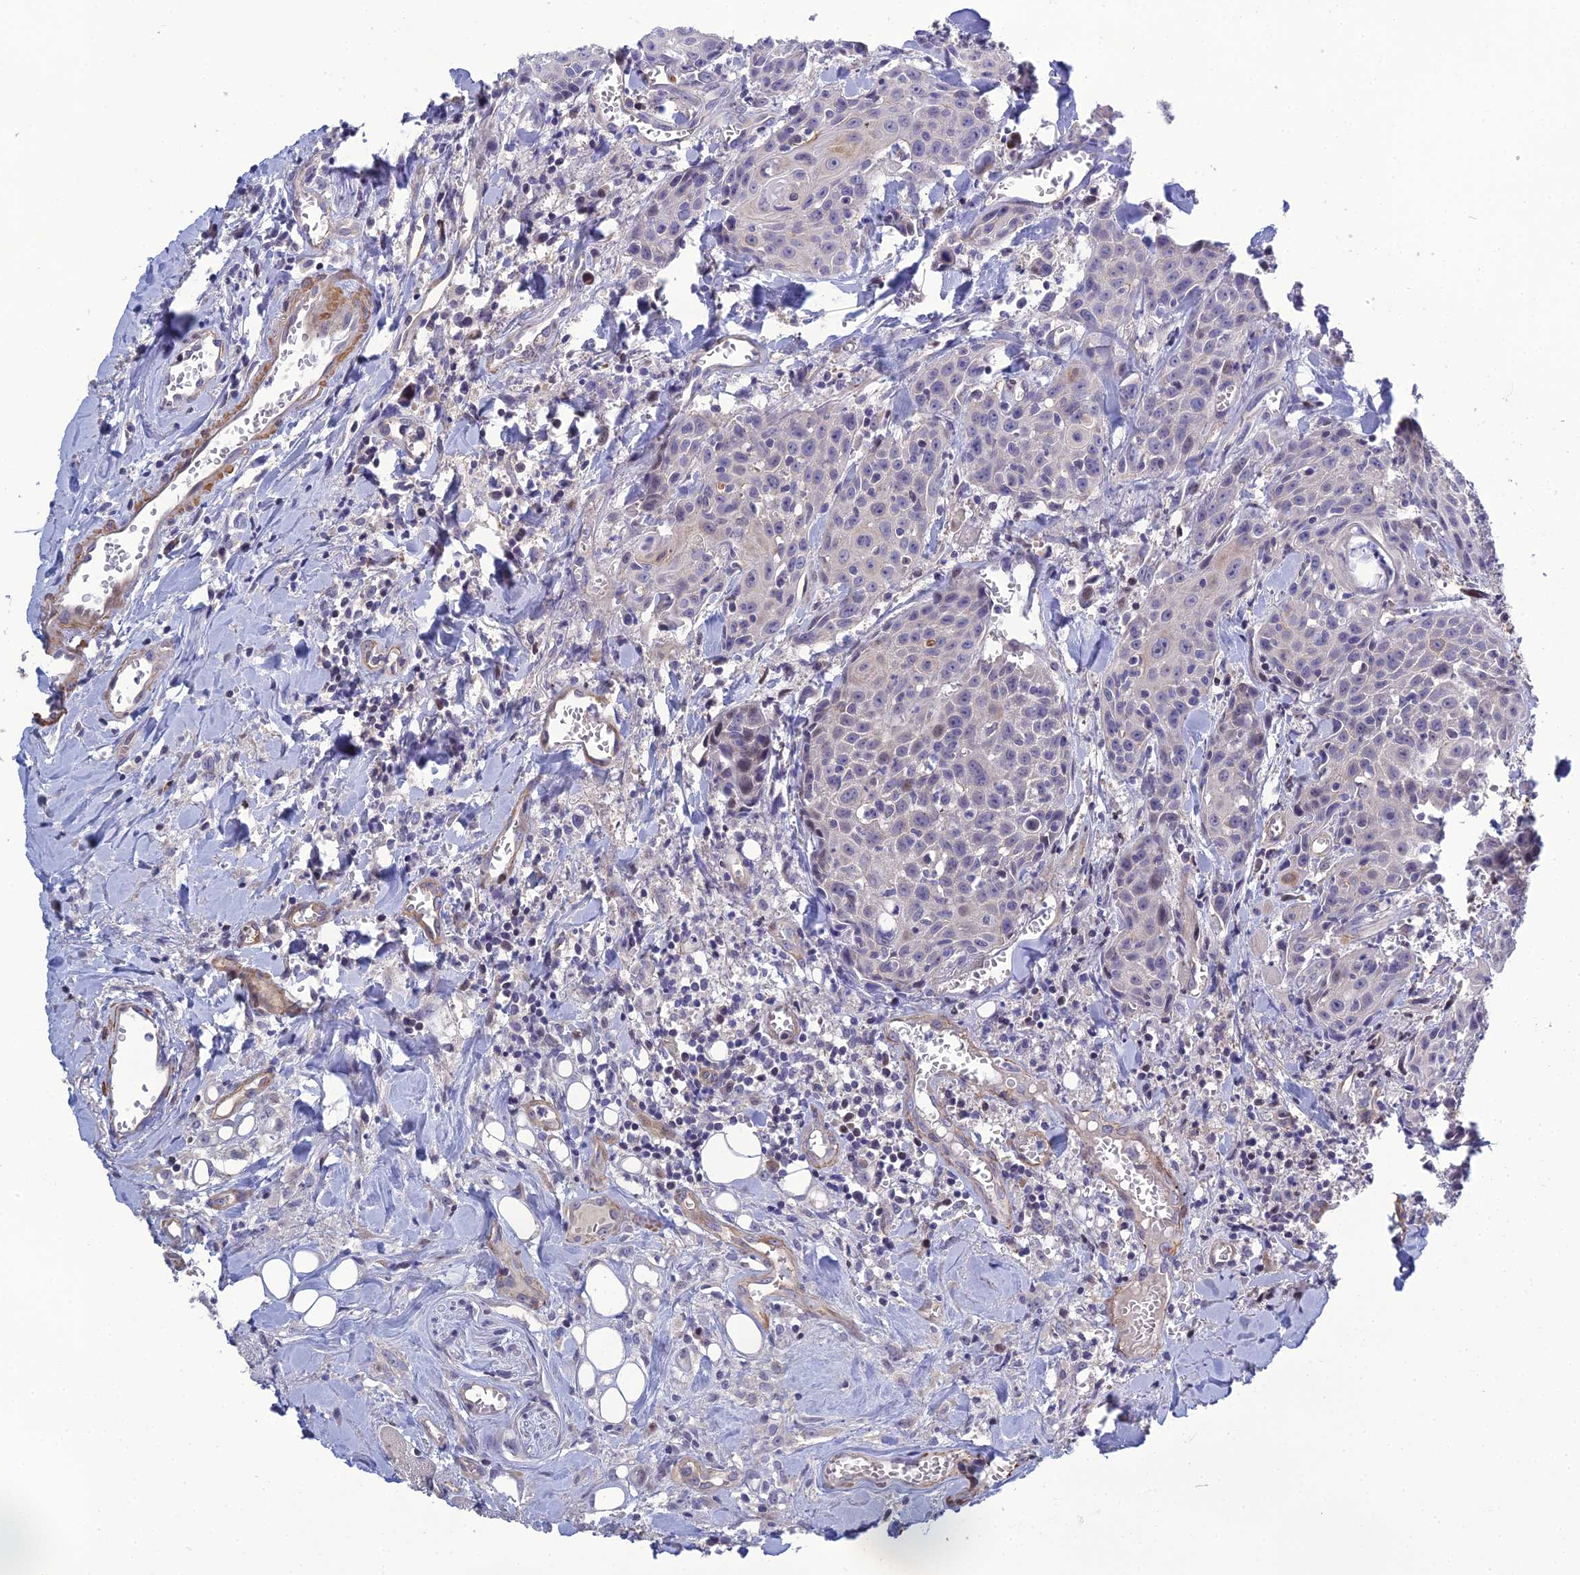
{"staining": {"intensity": "negative", "quantity": "none", "location": "none"}, "tissue": "head and neck cancer", "cell_type": "Tumor cells", "image_type": "cancer", "snomed": [{"axis": "morphology", "description": "Squamous cell carcinoma, NOS"}, {"axis": "topography", "description": "Oral tissue"}, {"axis": "topography", "description": "Head-Neck"}], "caption": "A photomicrograph of human head and neck squamous cell carcinoma is negative for staining in tumor cells.", "gene": "LZTS2", "patient": {"sex": "female", "age": 82}}